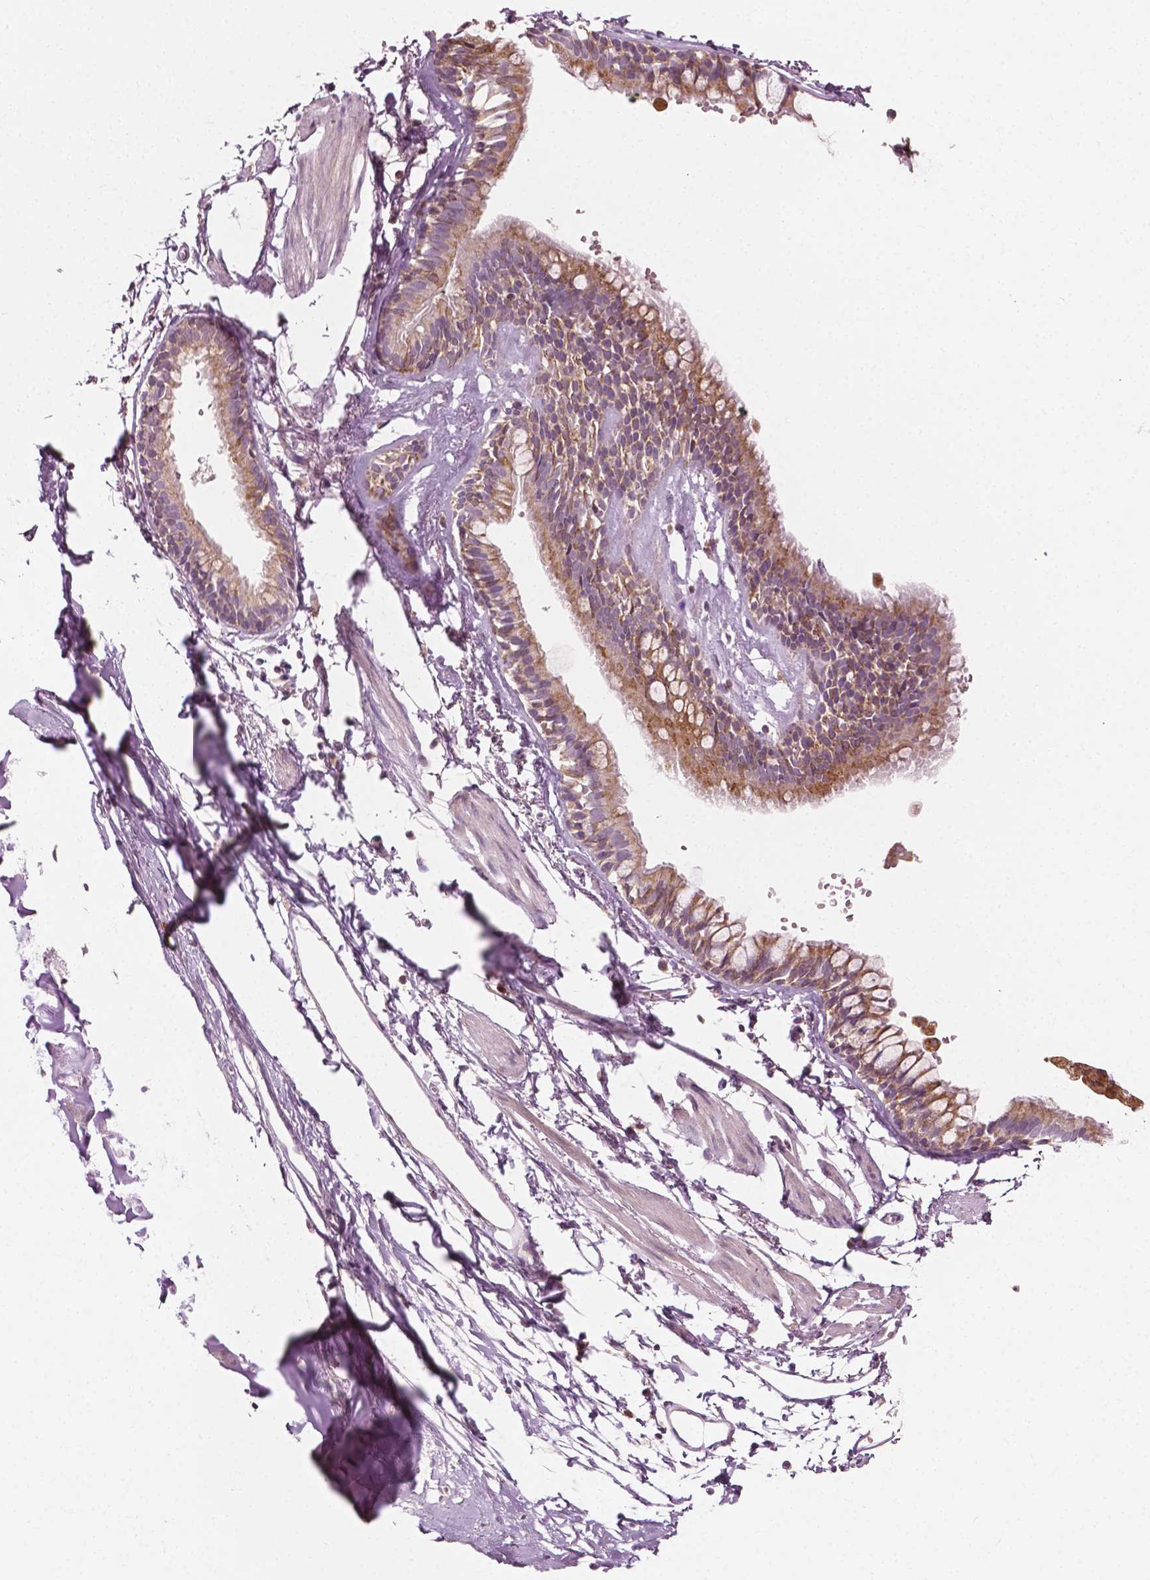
{"staining": {"intensity": "moderate", "quantity": ">75%", "location": "cytoplasmic/membranous"}, "tissue": "bronchus", "cell_type": "Respiratory epithelial cells", "image_type": "normal", "snomed": [{"axis": "morphology", "description": "Normal tissue, NOS"}, {"axis": "topography", "description": "Cartilage tissue"}, {"axis": "topography", "description": "Bronchus"}], "caption": "Protein expression analysis of normal human bronchus reveals moderate cytoplasmic/membranous staining in about >75% of respiratory epithelial cells. The protein is stained brown, and the nuclei are stained in blue (DAB IHC with brightfield microscopy, high magnification).", "gene": "MCL1", "patient": {"sex": "female", "age": 59}}